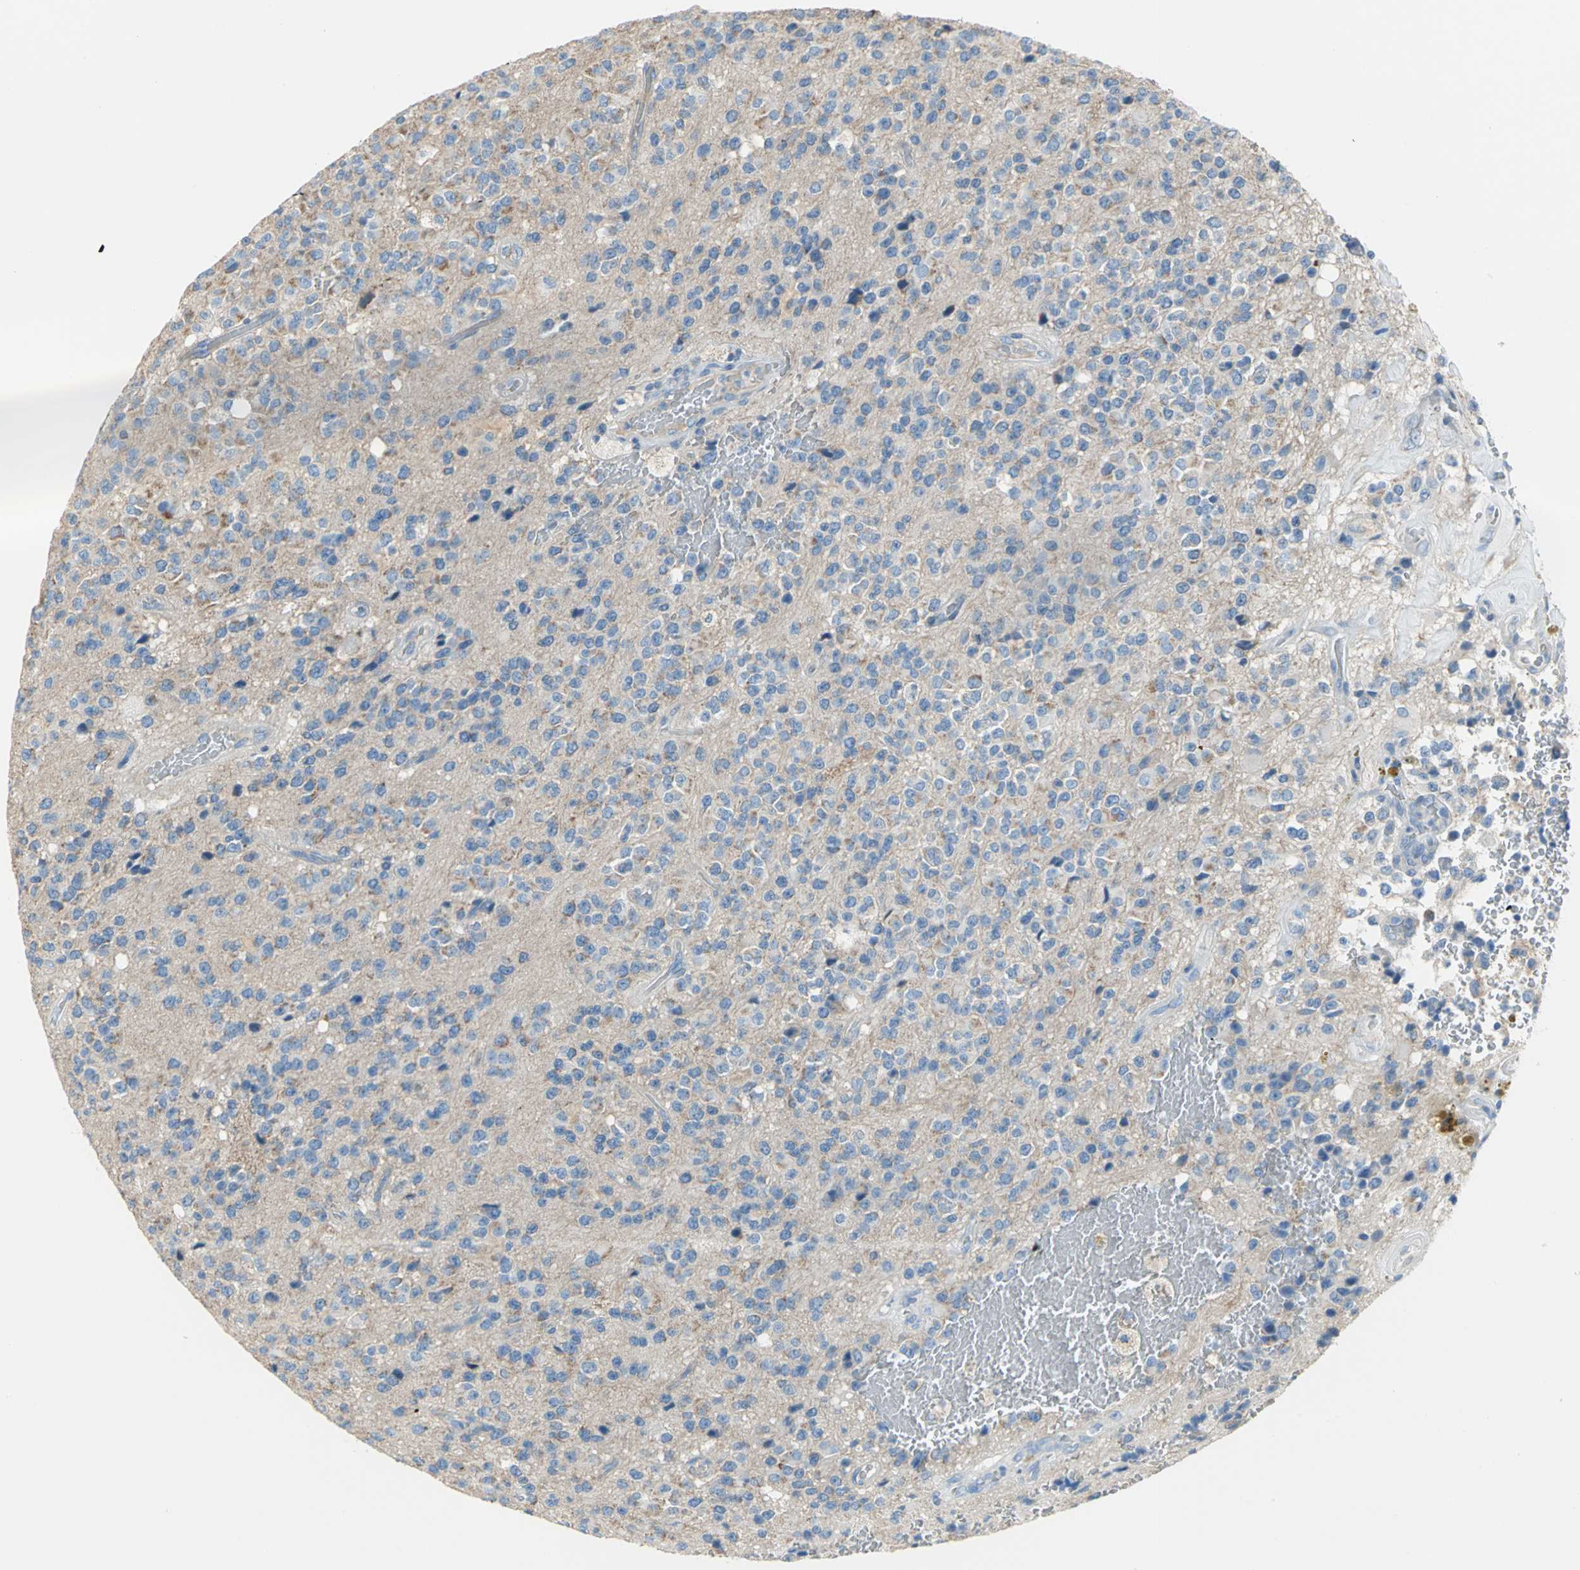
{"staining": {"intensity": "moderate", "quantity": "<25%", "location": "cytoplasmic/membranous"}, "tissue": "glioma", "cell_type": "Tumor cells", "image_type": "cancer", "snomed": [{"axis": "morphology", "description": "Glioma, malignant, High grade"}, {"axis": "topography", "description": "pancreas cauda"}], "caption": "Immunohistochemical staining of human glioma displays low levels of moderate cytoplasmic/membranous protein positivity in about <25% of tumor cells.", "gene": "ALOX15", "patient": {"sex": "male", "age": 60}}